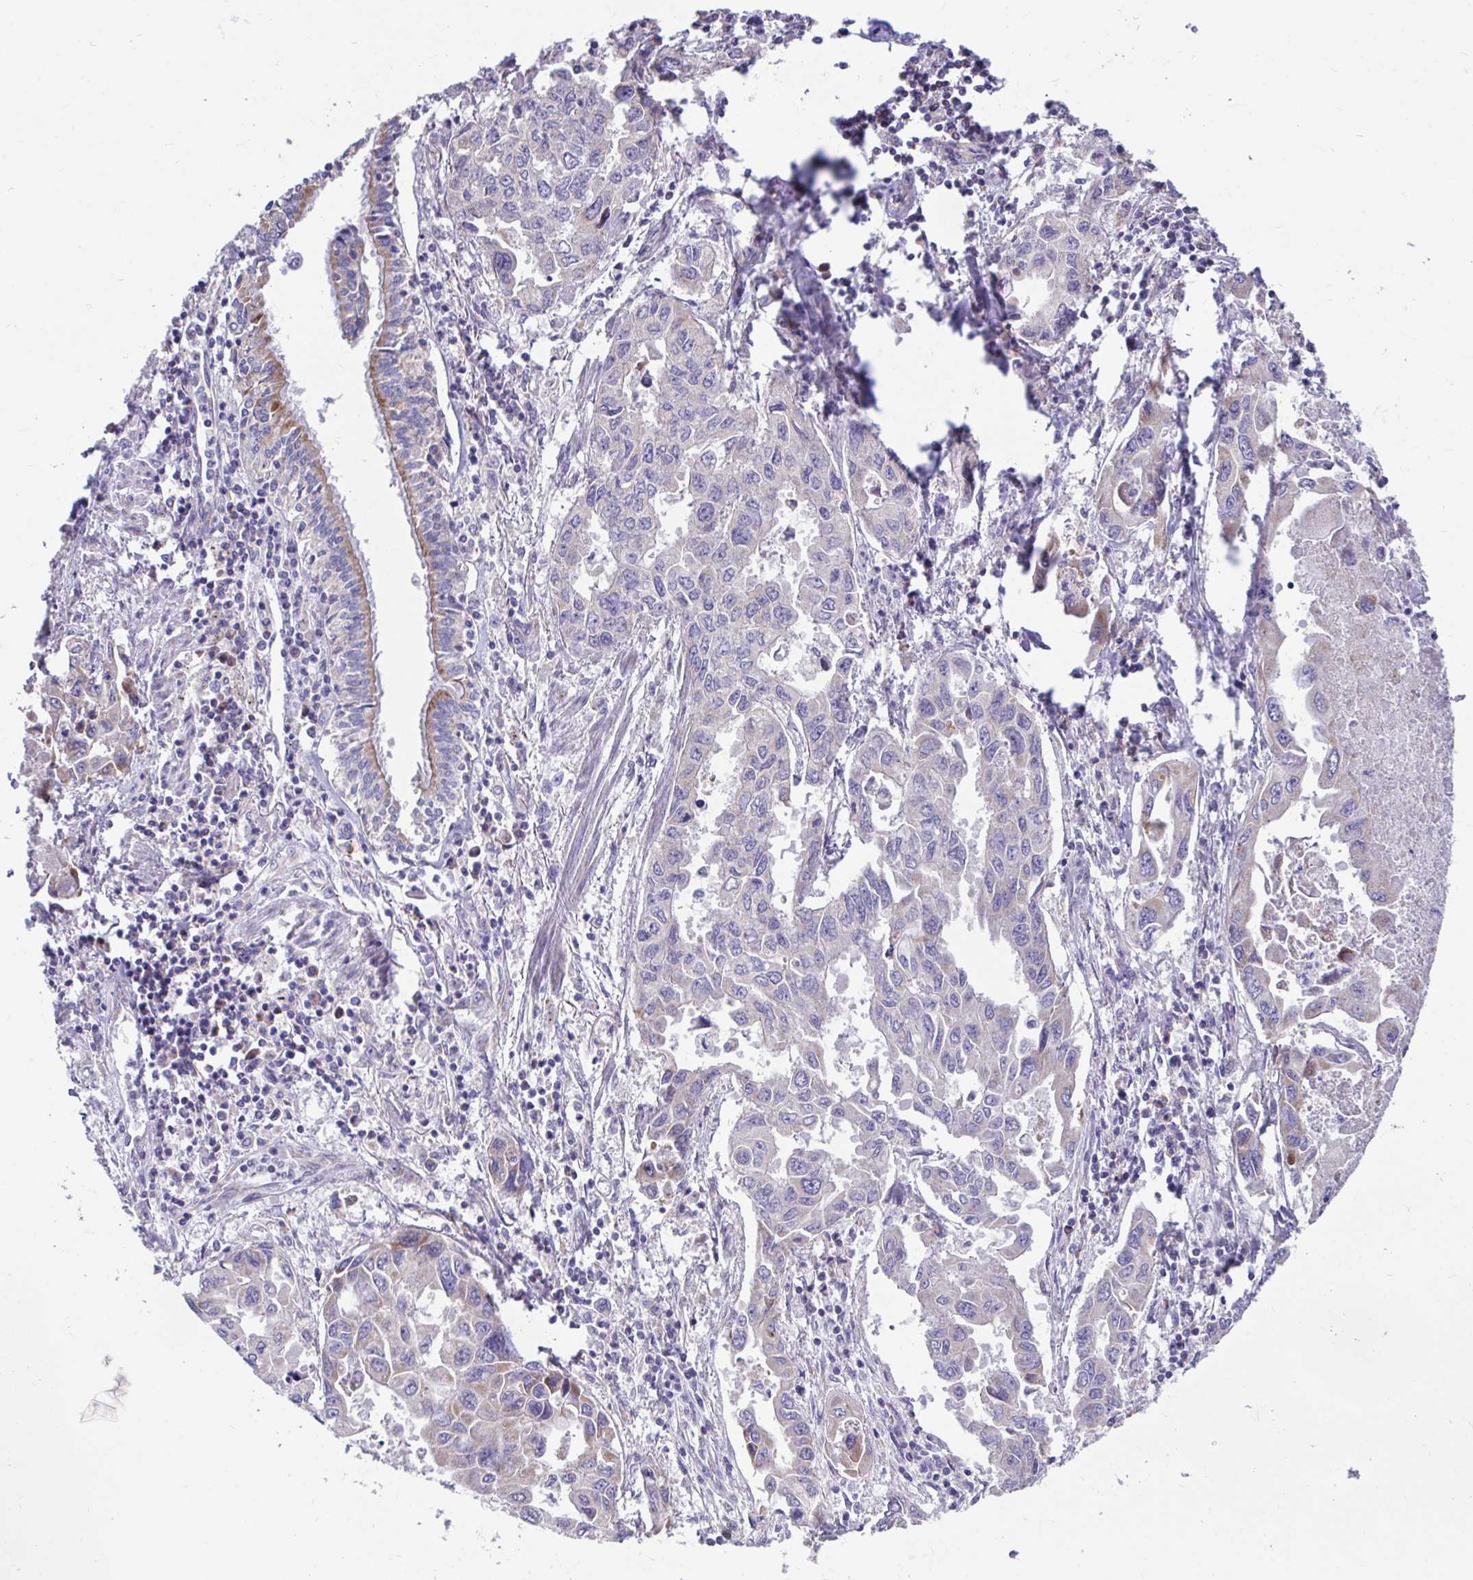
{"staining": {"intensity": "negative", "quantity": "none", "location": "none"}, "tissue": "lung cancer", "cell_type": "Tumor cells", "image_type": "cancer", "snomed": [{"axis": "morphology", "description": "Adenocarcinoma, NOS"}, {"axis": "topography", "description": "Lung"}], "caption": "IHC of human lung cancer (adenocarcinoma) reveals no positivity in tumor cells.", "gene": "LINGO4", "patient": {"sex": "male", "age": 64}}